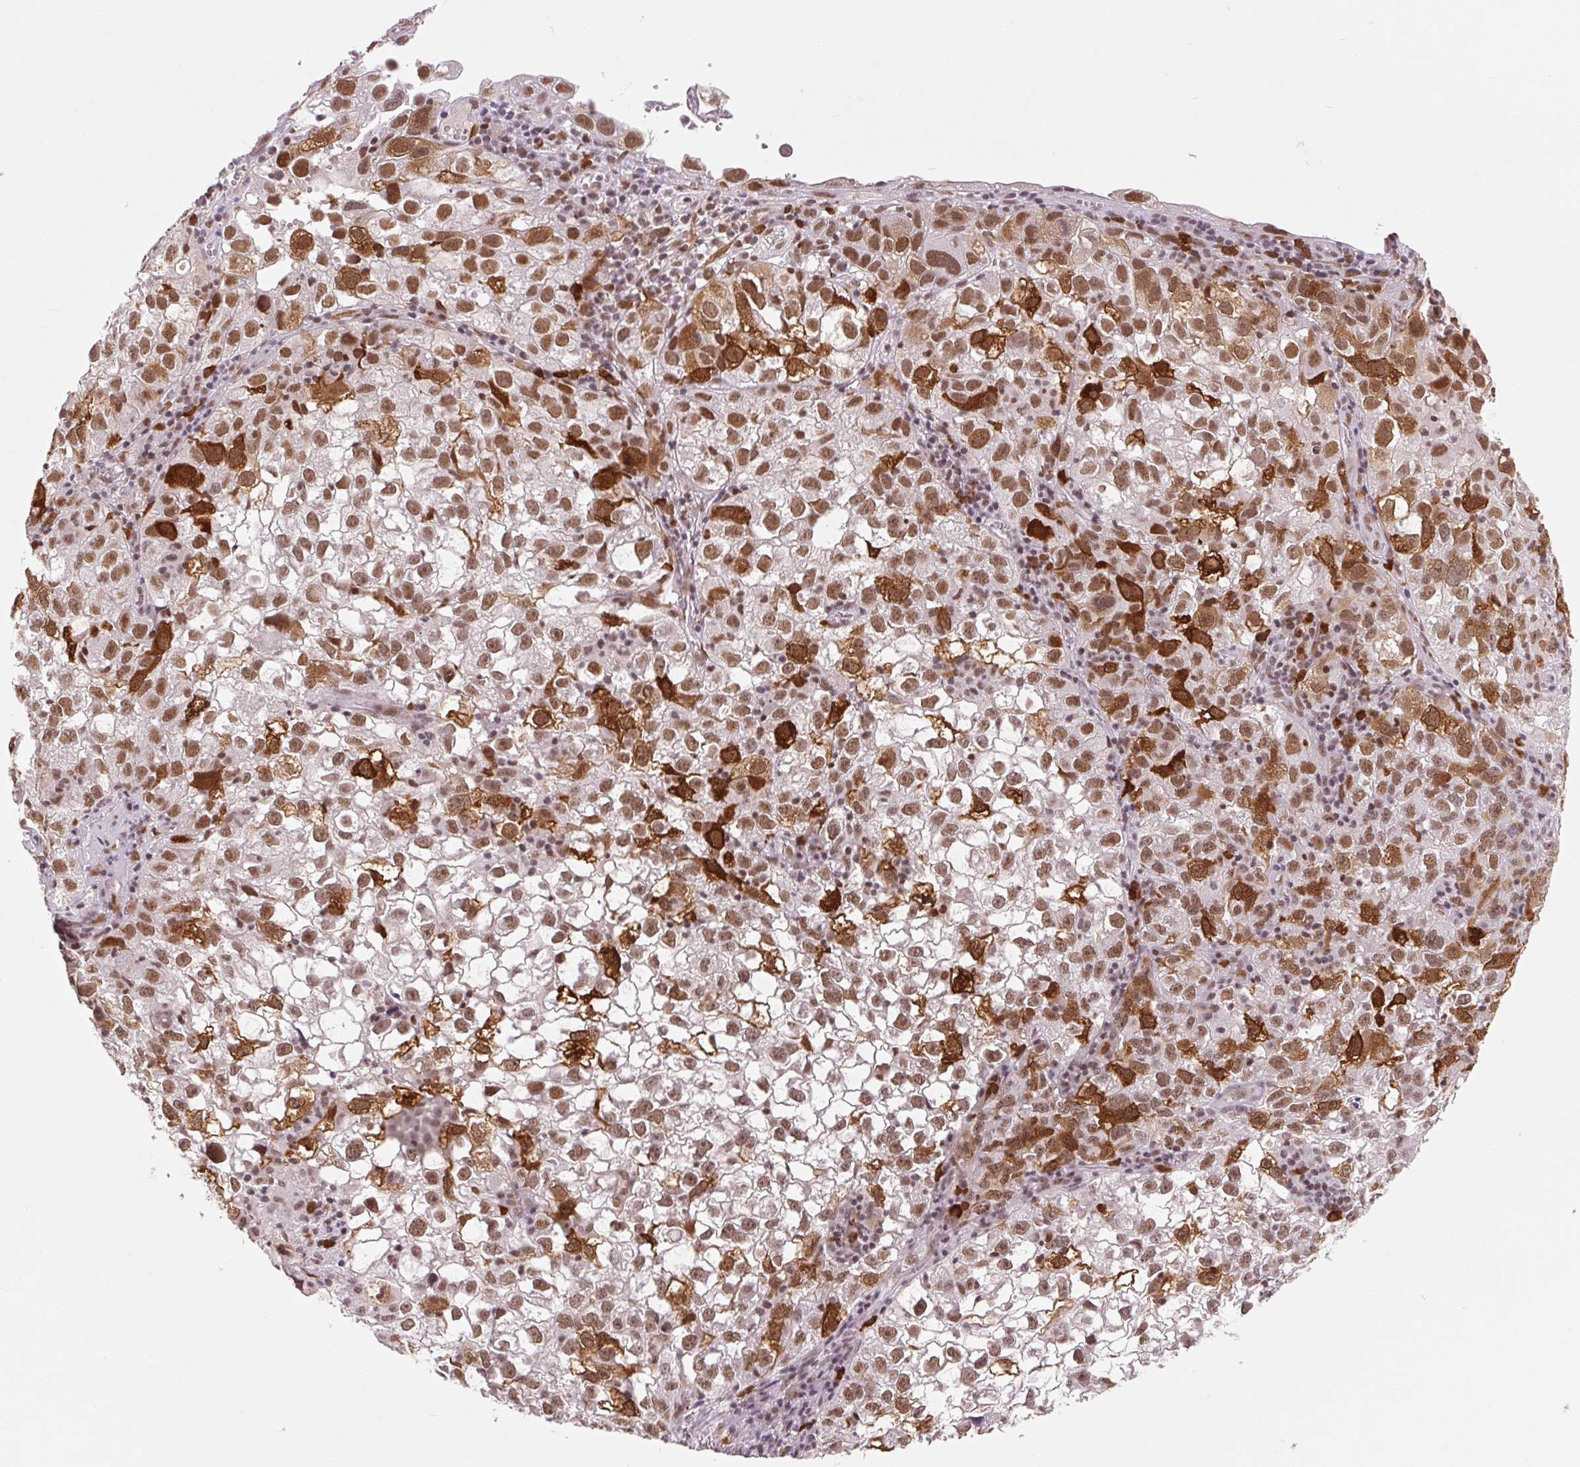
{"staining": {"intensity": "strong", "quantity": "25%-75%", "location": "cytoplasmic/membranous,nuclear"}, "tissue": "cervical cancer", "cell_type": "Tumor cells", "image_type": "cancer", "snomed": [{"axis": "morphology", "description": "Squamous cell carcinoma, NOS"}, {"axis": "topography", "description": "Cervix"}], "caption": "High-power microscopy captured an immunohistochemistry image of cervical squamous cell carcinoma, revealing strong cytoplasmic/membranous and nuclear positivity in approximately 25%-75% of tumor cells. (Brightfield microscopy of DAB IHC at high magnification).", "gene": "CD2BP2", "patient": {"sex": "female", "age": 55}}